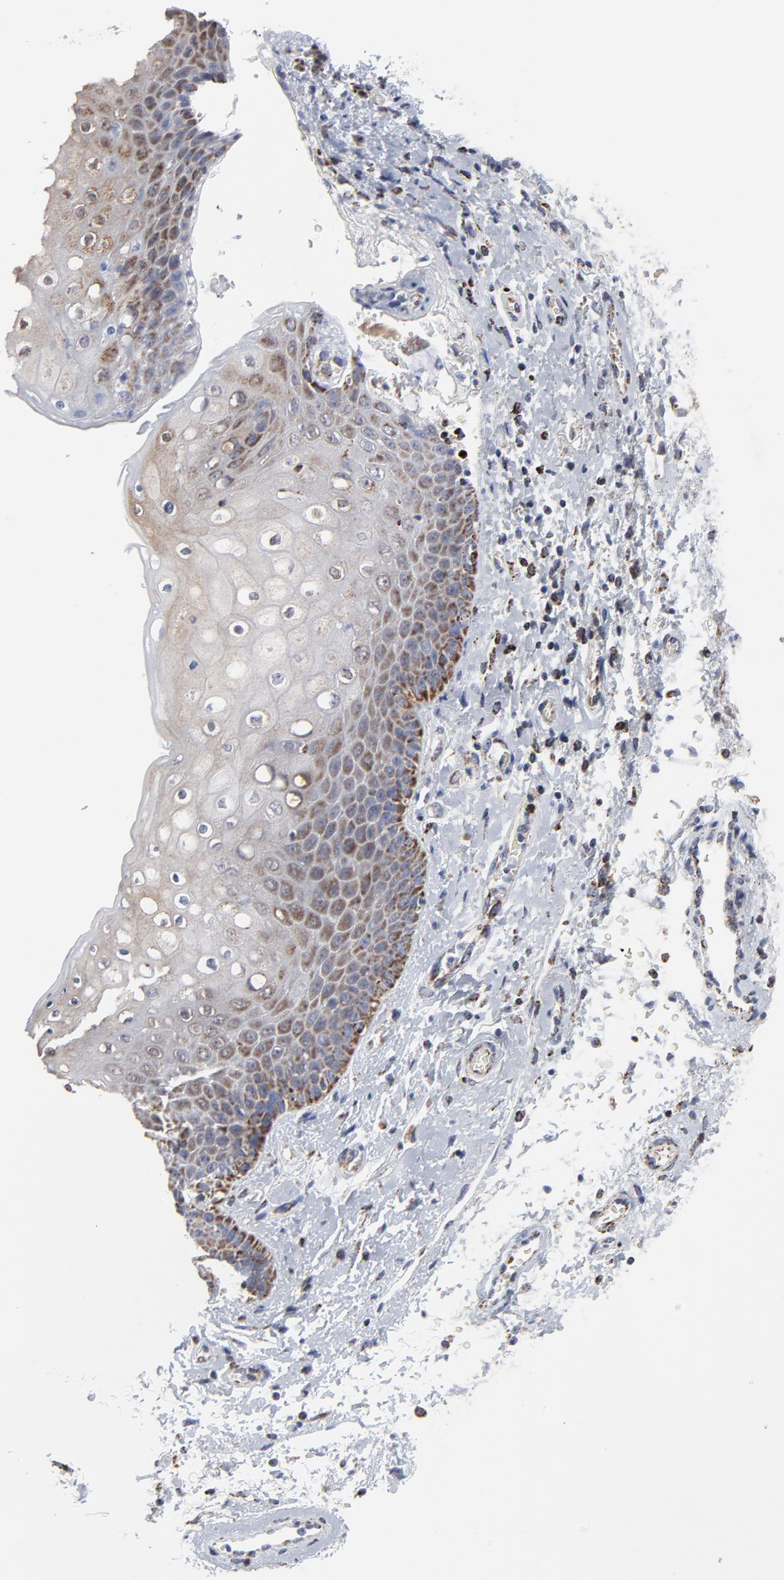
{"staining": {"intensity": "moderate", "quantity": "25%-75%", "location": "cytoplasmic/membranous"}, "tissue": "skin", "cell_type": "Epidermal cells", "image_type": "normal", "snomed": [{"axis": "morphology", "description": "Normal tissue, NOS"}, {"axis": "topography", "description": "Anal"}], "caption": "A histopathology image showing moderate cytoplasmic/membranous positivity in about 25%-75% of epidermal cells in normal skin, as visualized by brown immunohistochemical staining.", "gene": "TXNRD2", "patient": {"sex": "female", "age": 46}}